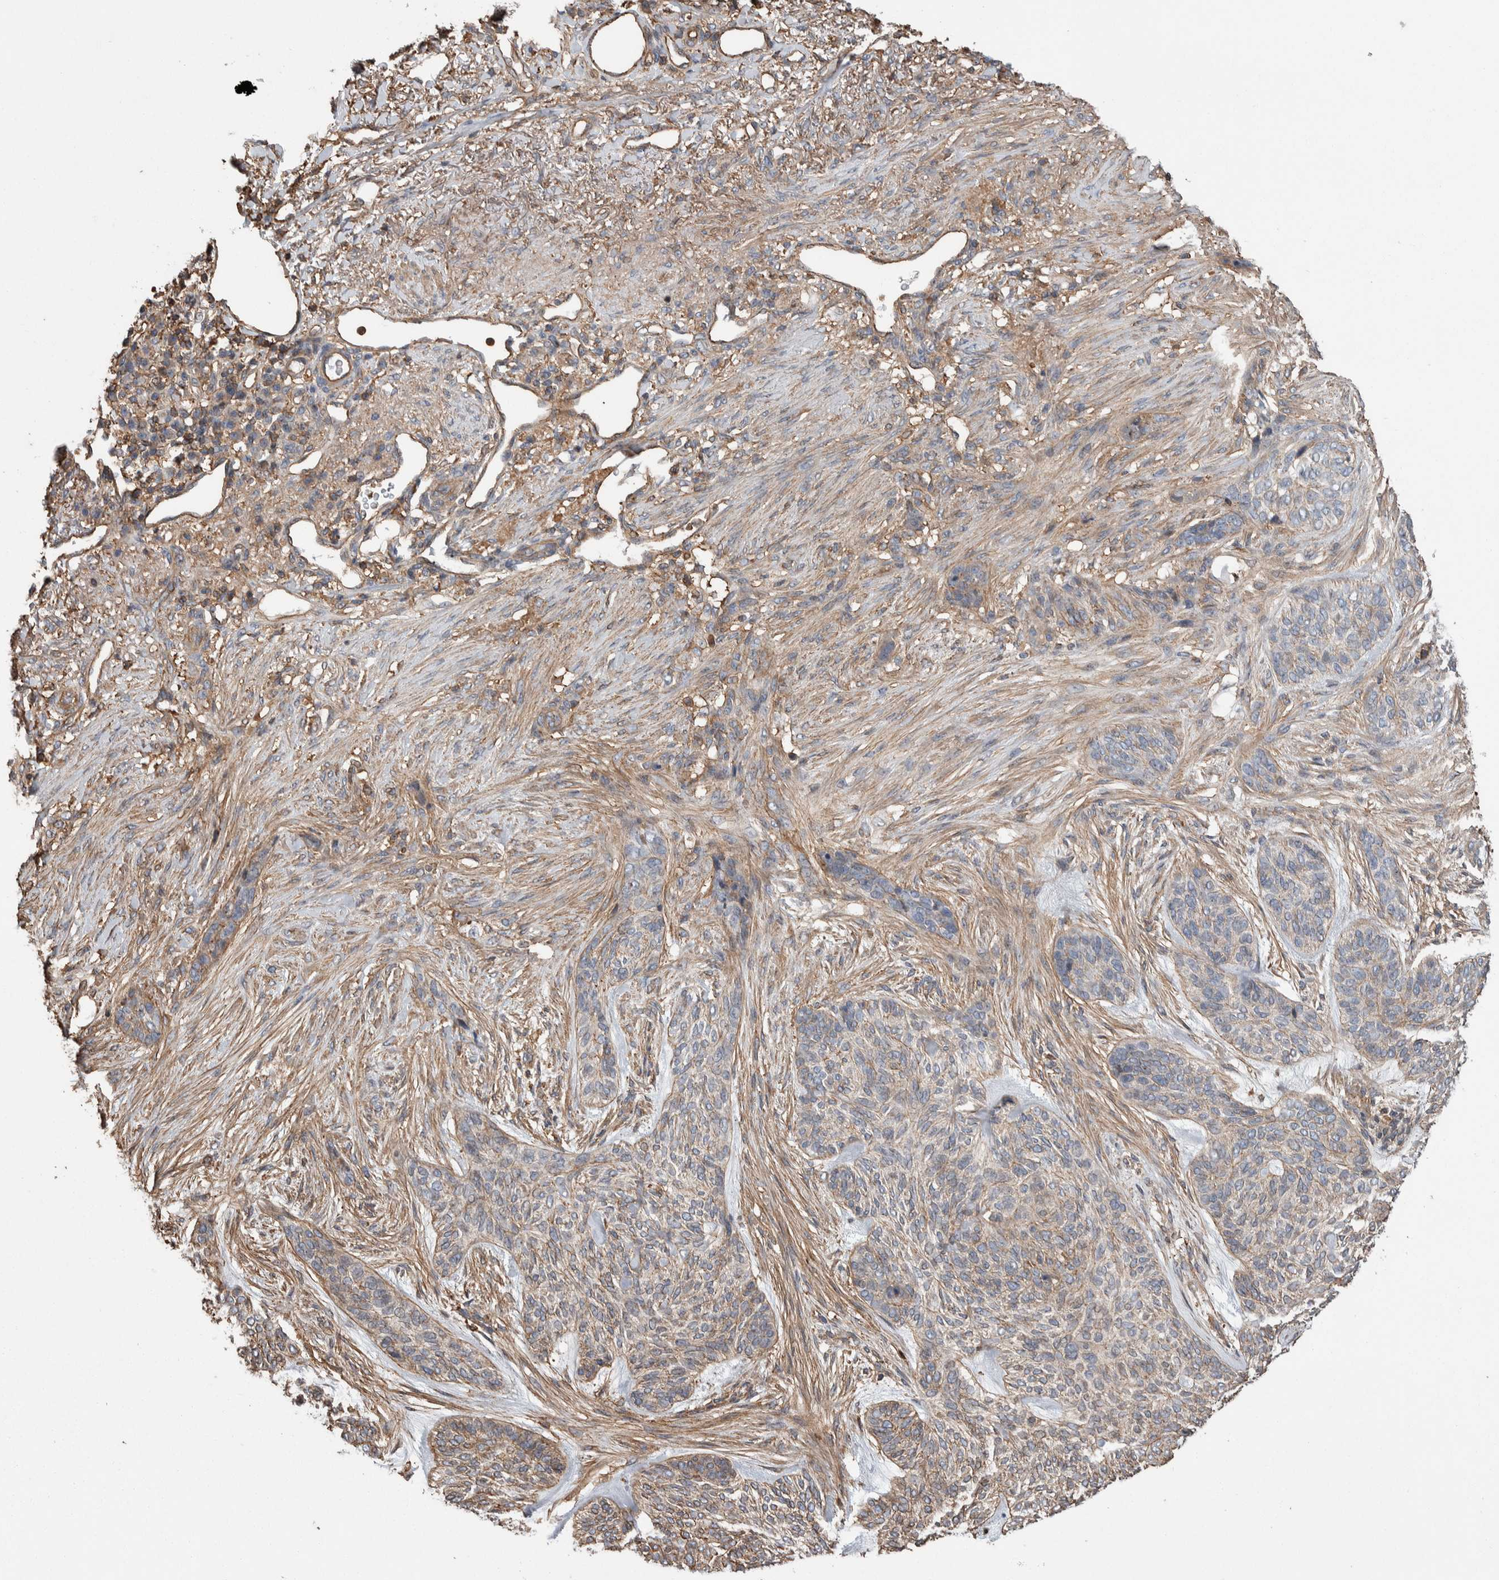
{"staining": {"intensity": "weak", "quantity": "25%-75%", "location": "cytoplasmic/membranous"}, "tissue": "skin cancer", "cell_type": "Tumor cells", "image_type": "cancer", "snomed": [{"axis": "morphology", "description": "Basal cell carcinoma"}, {"axis": "topography", "description": "Skin"}], "caption": "Tumor cells display low levels of weak cytoplasmic/membranous expression in about 25%-75% of cells in human skin basal cell carcinoma.", "gene": "ENPP2", "patient": {"sex": "male", "age": 55}}